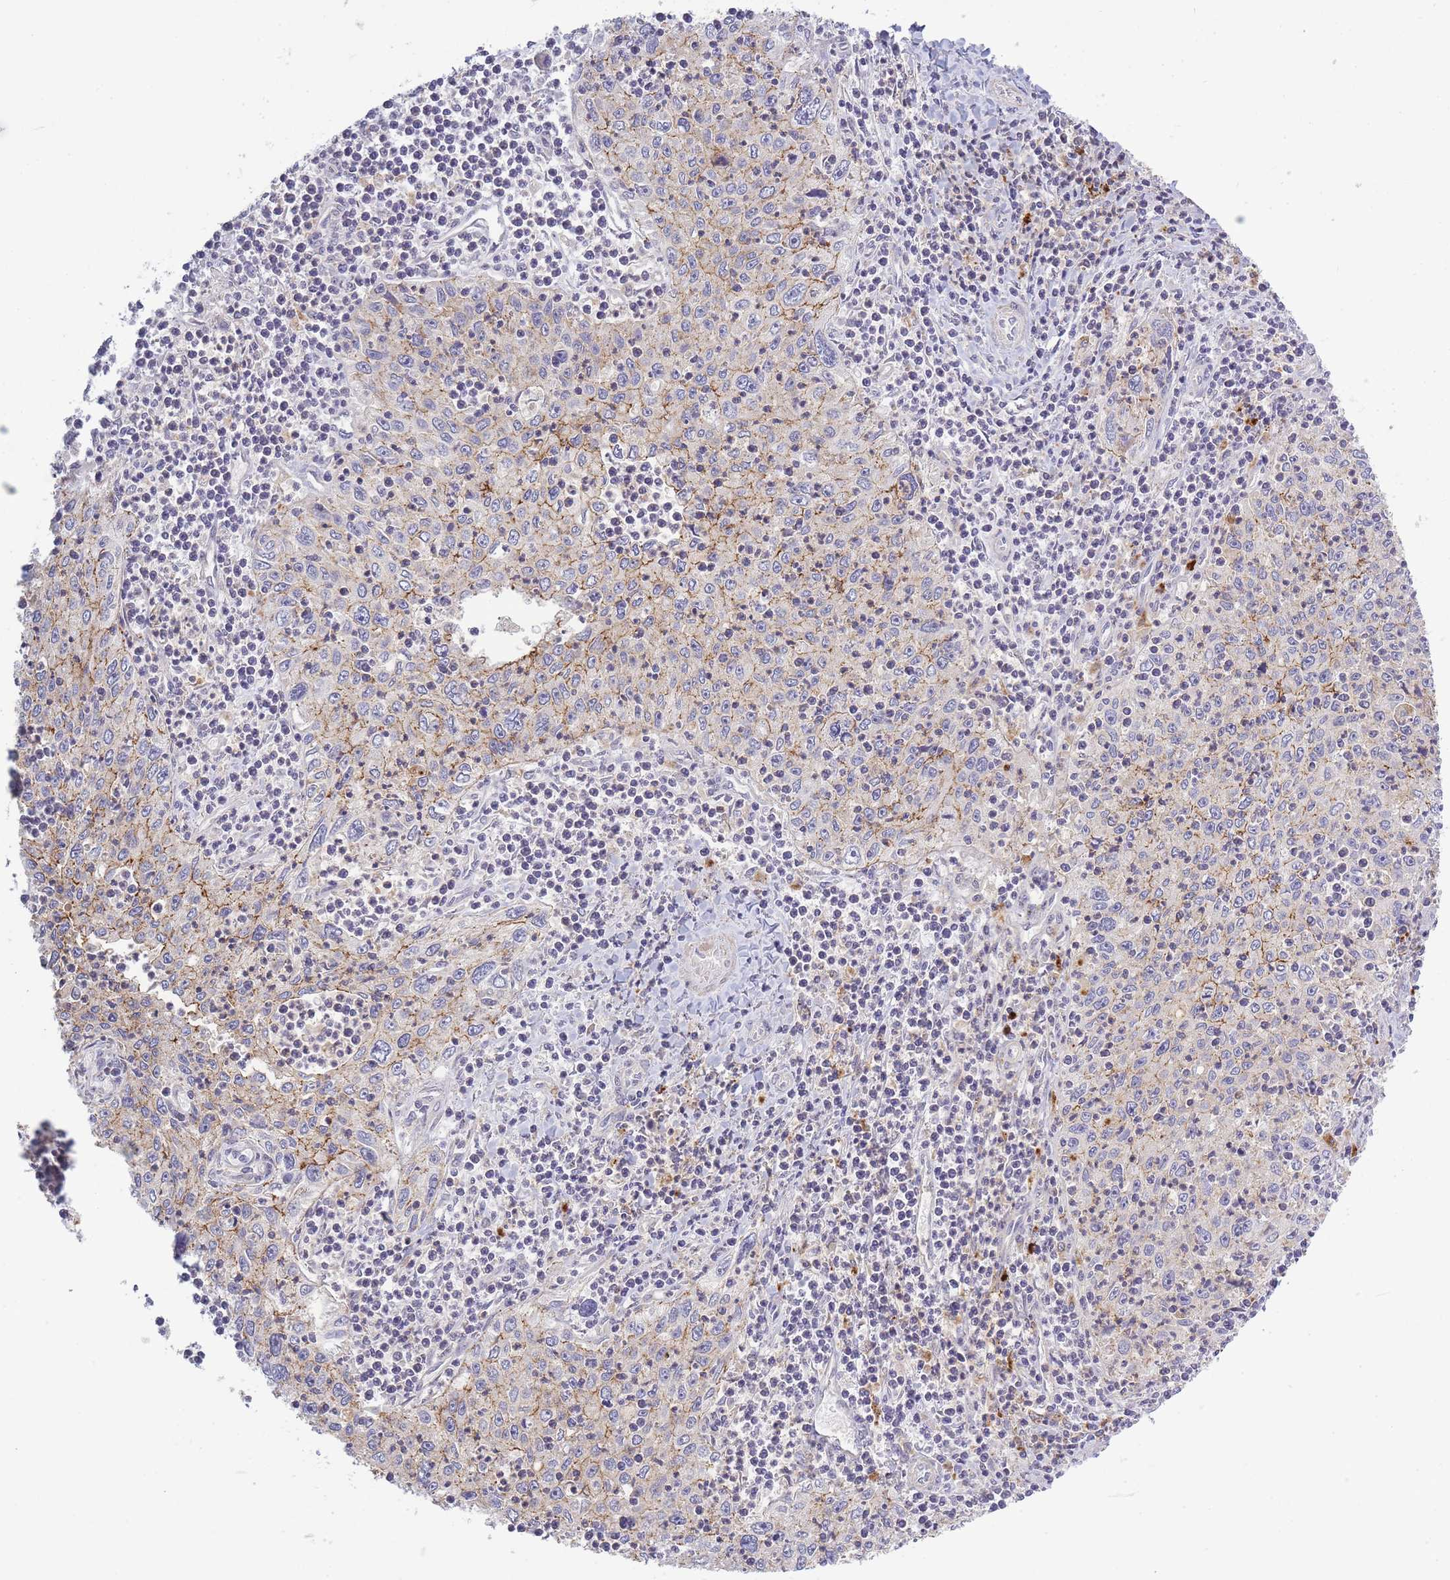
{"staining": {"intensity": "weak", "quantity": "<25%", "location": "cytoplasmic/membranous"}, "tissue": "cervical cancer", "cell_type": "Tumor cells", "image_type": "cancer", "snomed": [{"axis": "morphology", "description": "Squamous cell carcinoma, NOS"}, {"axis": "topography", "description": "Cervix"}], "caption": "There is no significant staining in tumor cells of cervical cancer (squamous cell carcinoma). (Brightfield microscopy of DAB (3,3'-diaminobenzidine) immunohistochemistry at high magnification).", "gene": "TRIM61", "patient": {"sex": "female", "age": 30}}